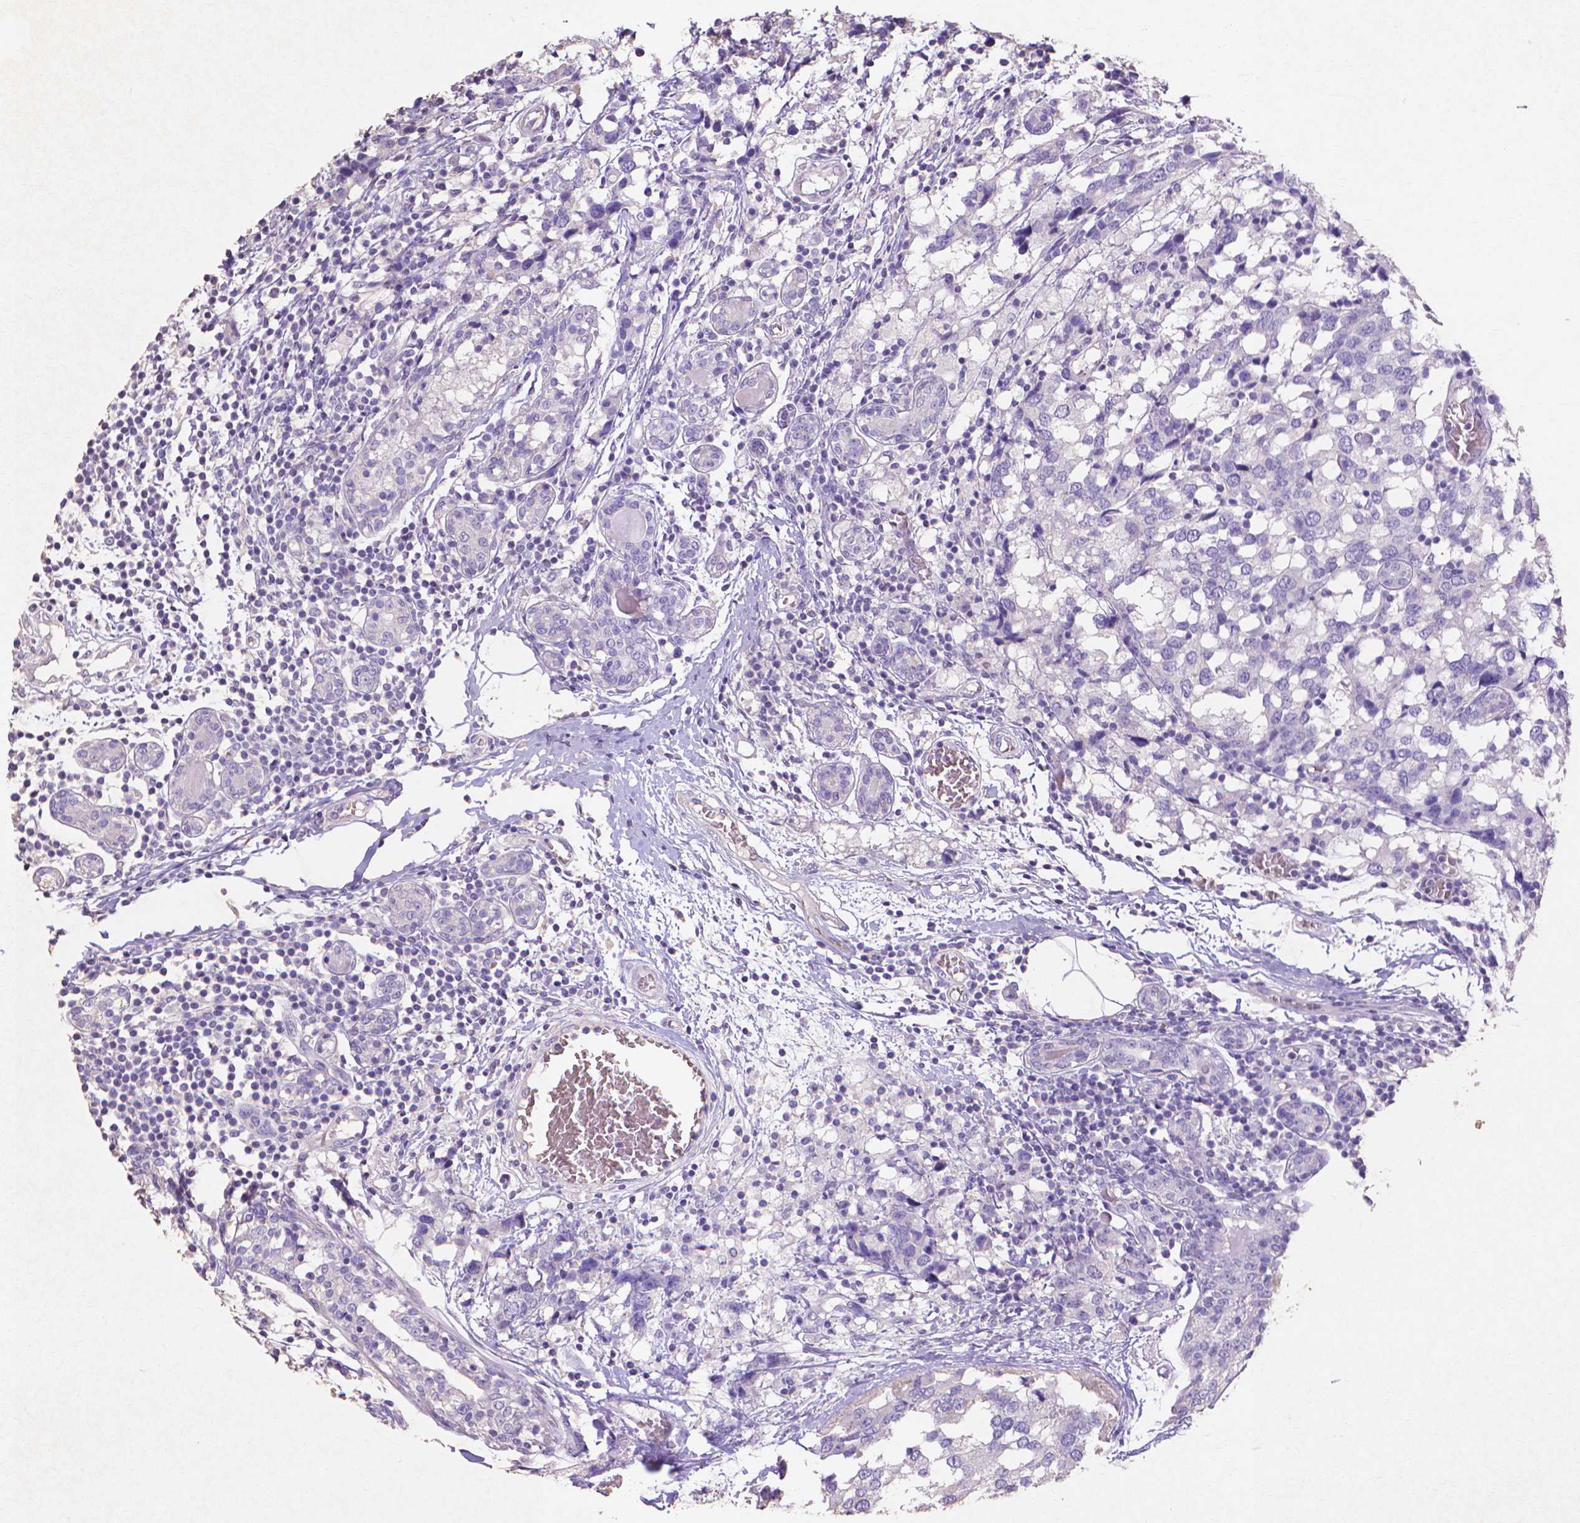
{"staining": {"intensity": "negative", "quantity": "none", "location": "none"}, "tissue": "breast cancer", "cell_type": "Tumor cells", "image_type": "cancer", "snomed": [{"axis": "morphology", "description": "Lobular carcinoma"}, {"axis": "topography", "description": "Breast"}], "caption": "This is a photomicrograph of IHC staining of breast lobular carcinoma, which shows no expression in tumor cells.", "gene": "MMP11", "patient": {"sex": "female", "age": 59}}